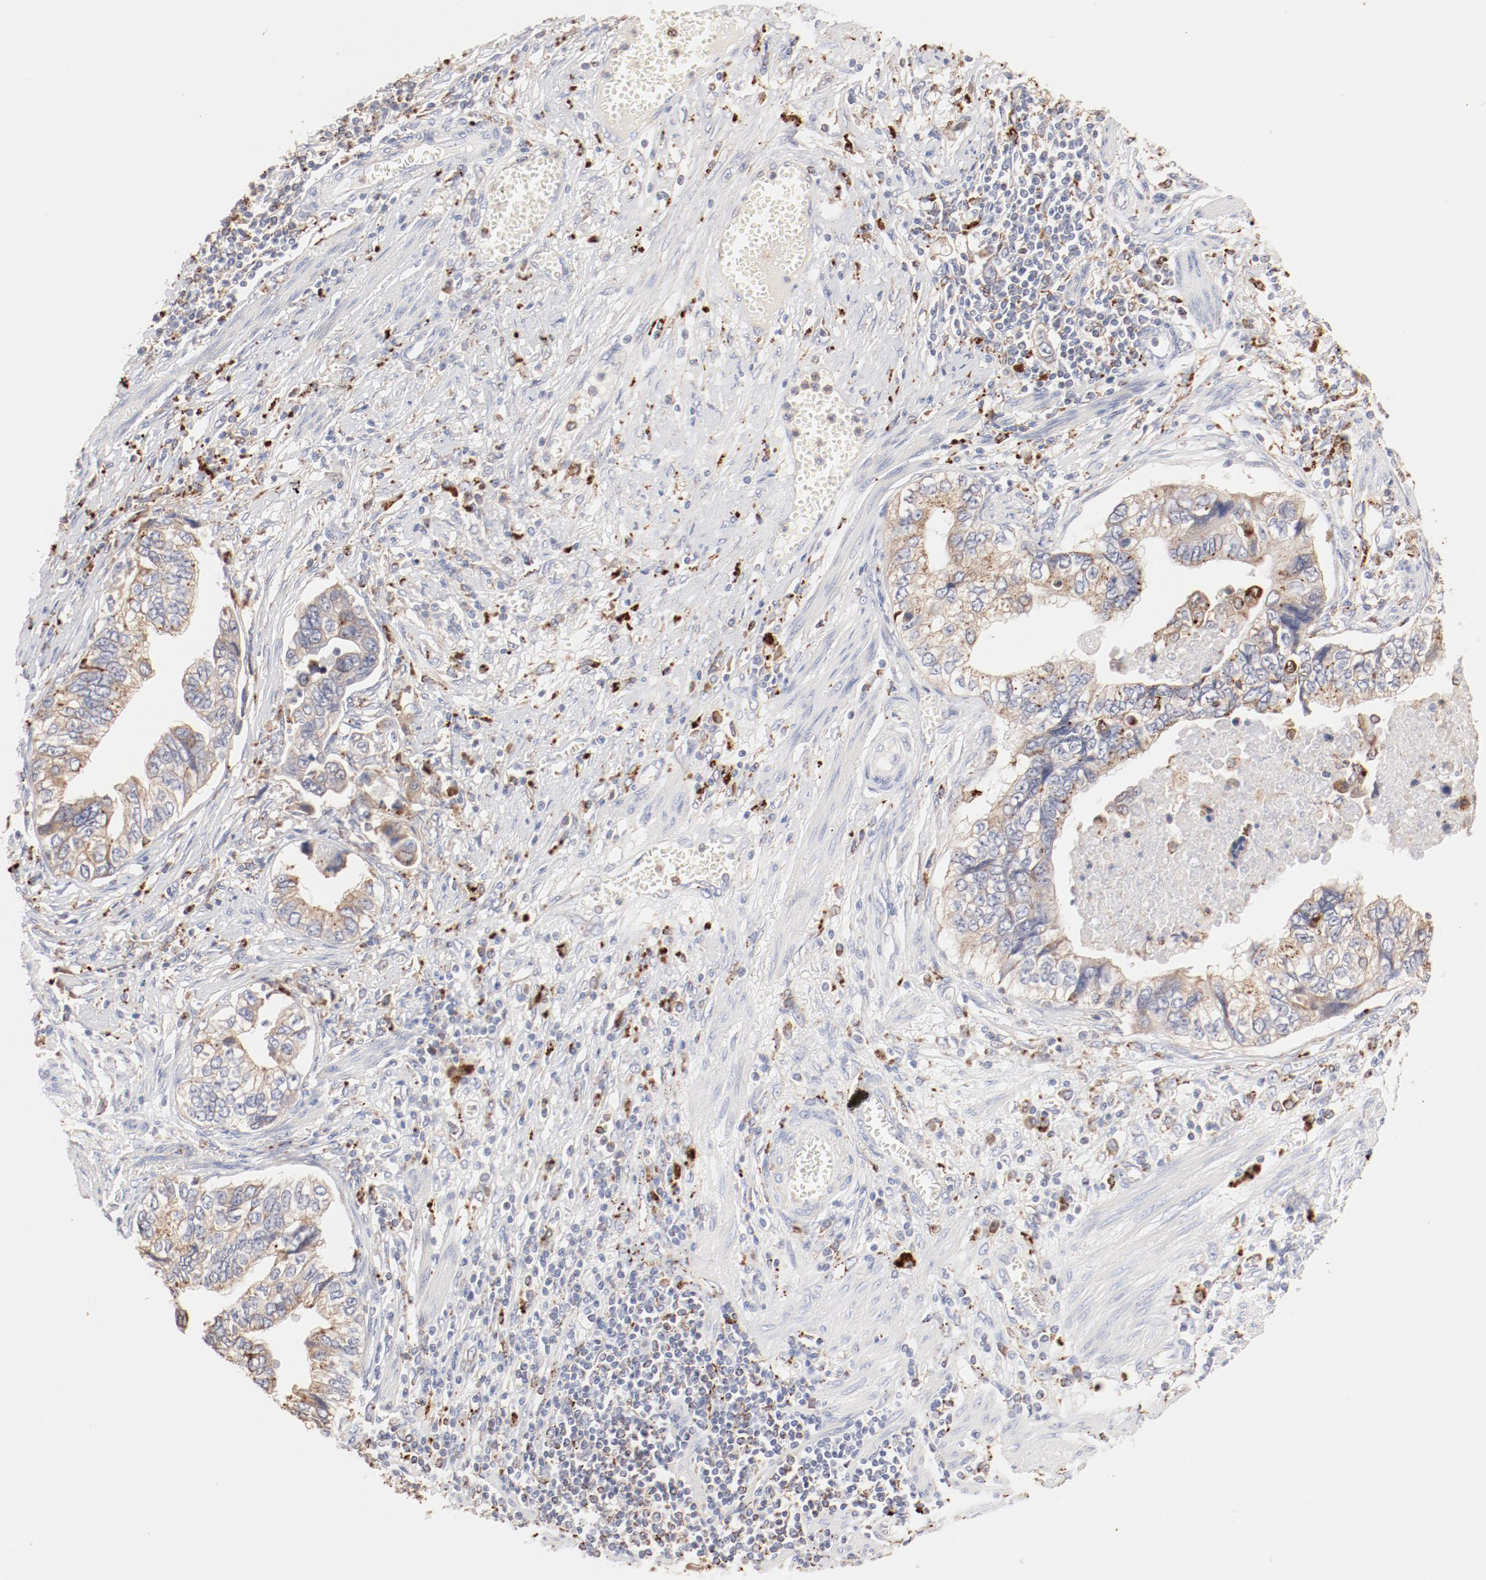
{"staining": {"intensity": "weak", "quantity": ">75%", "location": "cytoplasmic/membranous"}, "tissue": "stomach cancer", "cell_type": "Tumor cells", "image_type": "cancer", "snomed": [{"axis": "morphology", "description": "Adenocarcinoma, NOS"}, {"axis": "topography", "description": "Pancreas"}, {"axis": "topography", "description": "Stomach, upper"}], "caption": "An image of stomach cancer stained for a protein displays weak cytoplasmic/membranous brown staining in tumor cells.", "gene": "CTSH", "patient": {"sex": "male", "age": 77}}